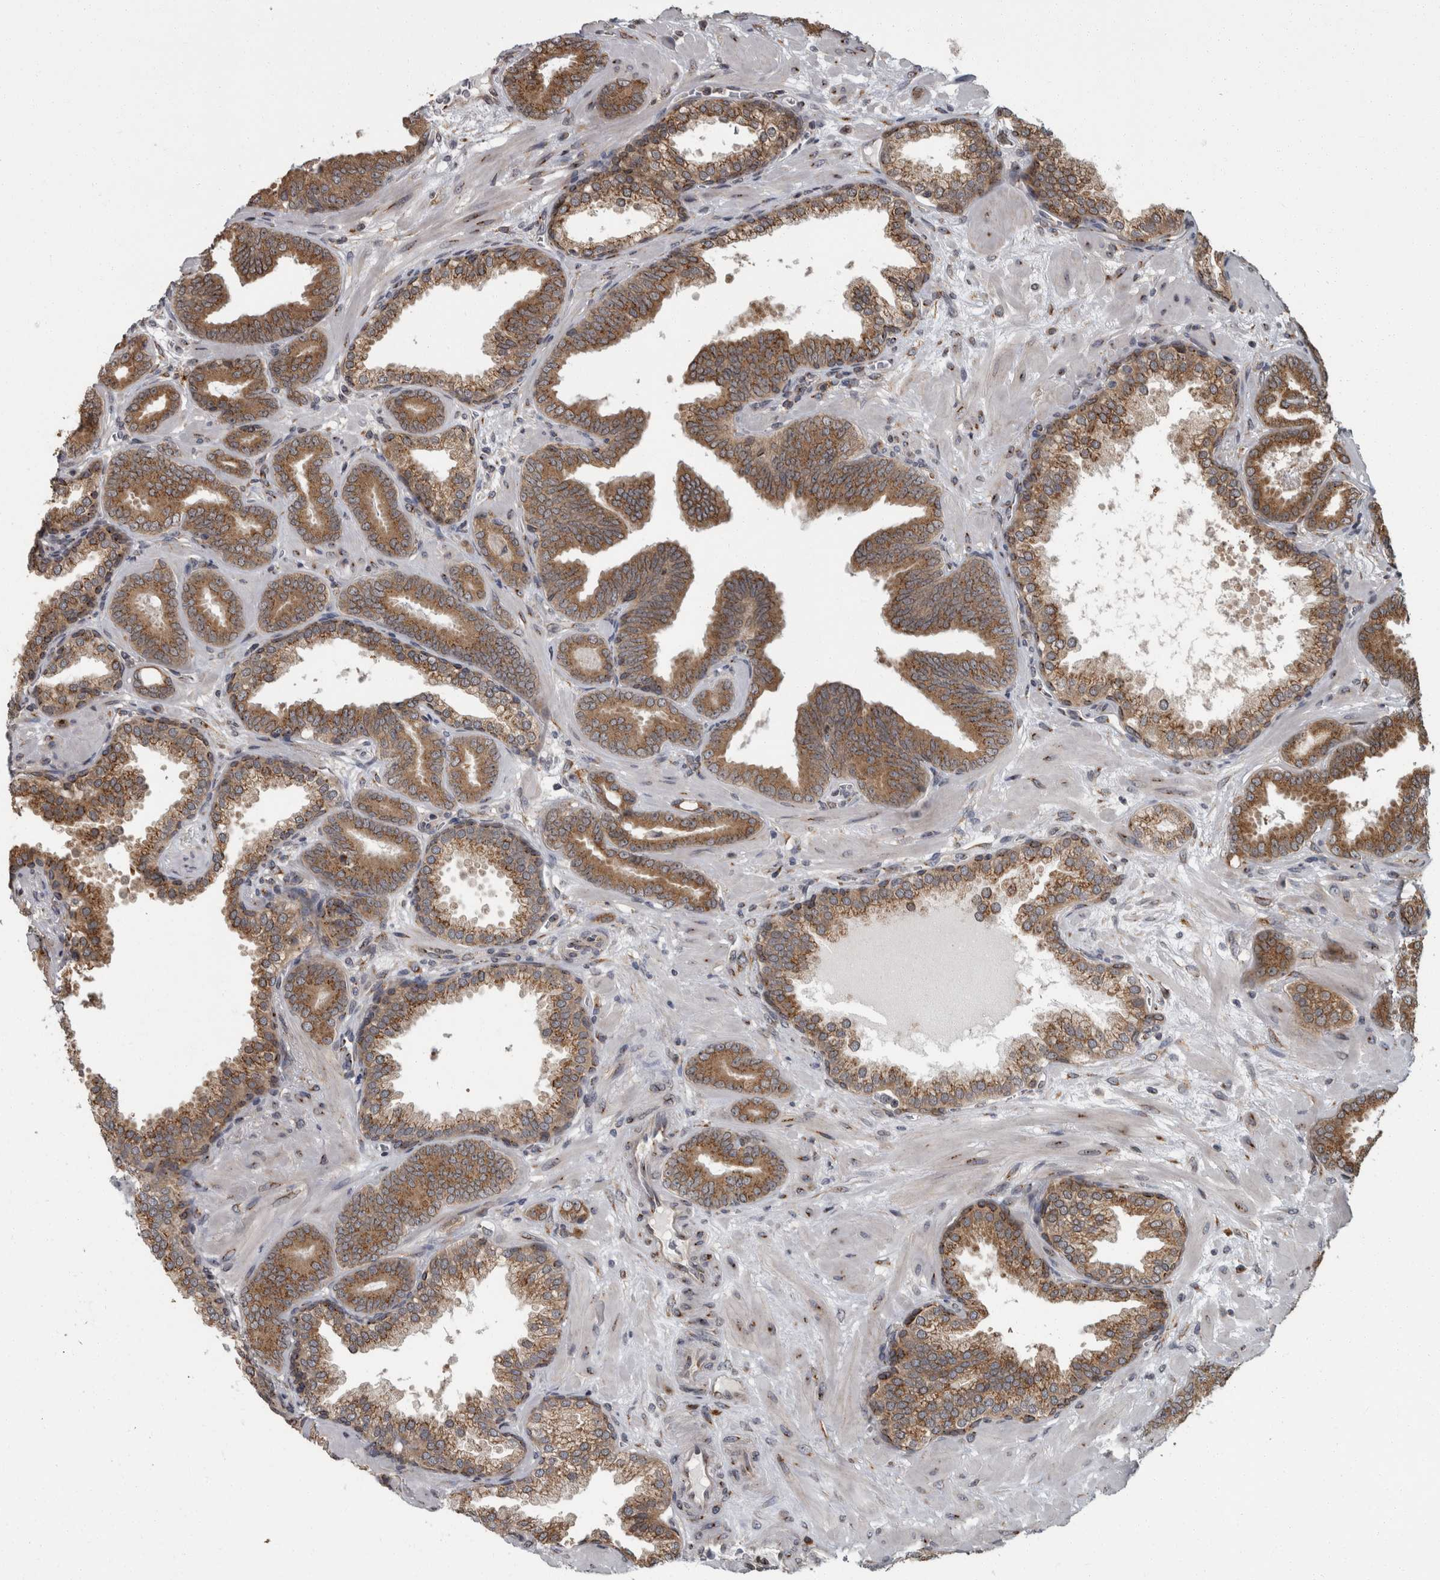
{"staining": {"intensity": "moderate", "quantity": ">75%", "location": "cytoplasmic/membranous"}, "tissue": "prostate cancer", "cell_type": "Tumor cells", "image_type": "cancer", "snomed": [{"axis": "morphology", "description": "Adenocarcinoma, Low grade"}, {"axis": "topography", "description": "Prostate"}], "caption": "Immunohistochemistry of human prostate cancer shows medium levels of moderate cytoplasmic/membranous staining in about >75% of tumor cells.", "gene": "LMAN2L", "patient": {"sex": "male", "age": 62}}